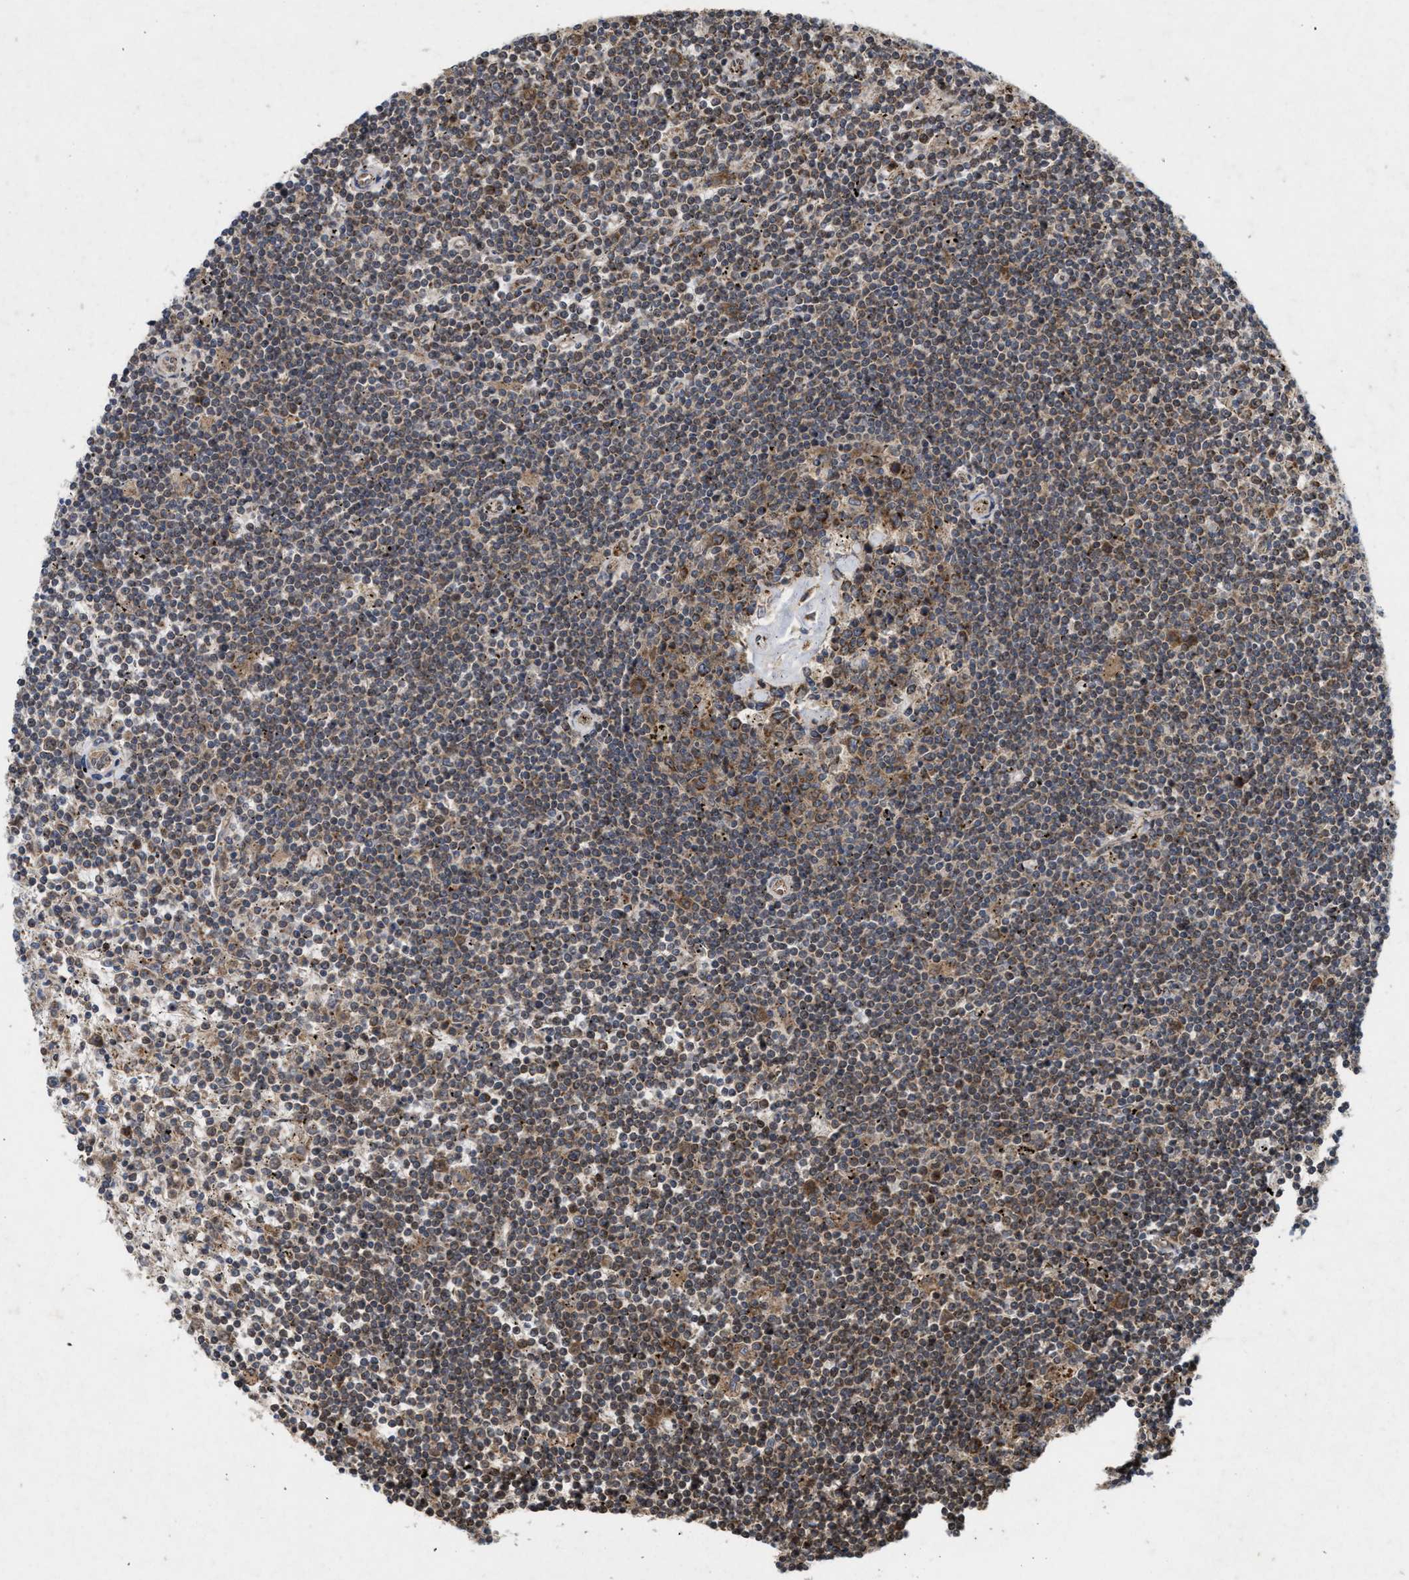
{"staining": {"intensity": "weak", "quantity": "25%-75%", "location": "cytoplasmic/membranous"}, "tissue": "lymphoma", "cell_type": "Tumor cells", "image_type": "cancer", "snomed": [{"axis": "morphology", "description": "Malignant lymphoma, non-Hodgkin's type, Low grade"}, {"axis": "topography", "description": "Spleen"}], "caption": "High-magnification brightfield microscopy of lymphoma stained with DAB (3,3'-diaminobenzidine) (brown) and counterstained with hematoxylin (blue). tumor cells exhibit weak cytoplasmic/membranous staining is appreciated in about25%-75% of cells.", "gene": "CFLAR", "patient": {"sex": "male", "age": 76}}